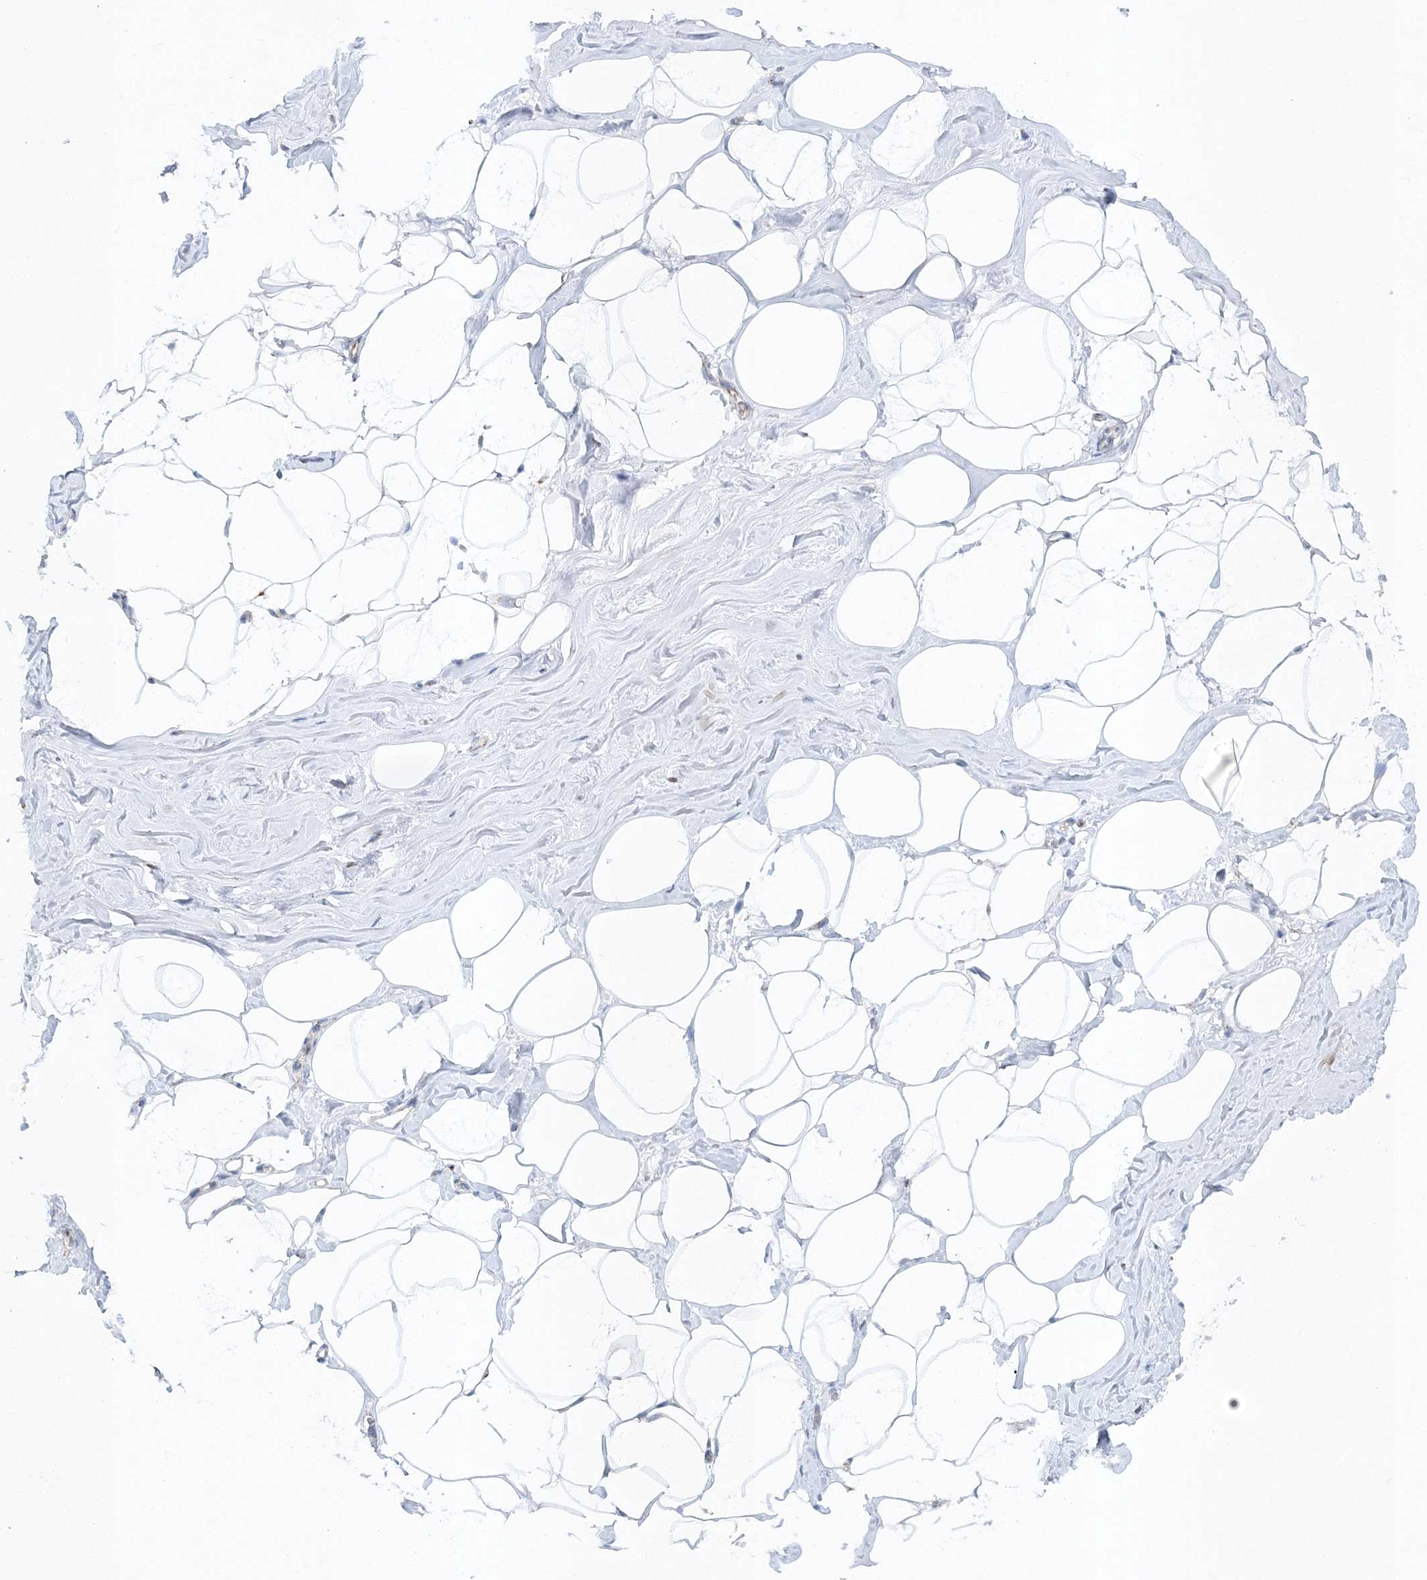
{"staining": {"intensity": "negative", "quantity": "none", "location": "none"}, "tissue": "adipose tissue", "cell_type": "Adipocytes", "image_type": "normal", "snomed": [{"axis": "morphology", "description": "Normal tissue, NOS"}, {"axis": "morphology", "description": "Fibrosis, NOS"}, {"axis": "topography", "description": "Breast"}, {"axis": "topography", "description": "Adipose tissue"}], "caption": "DAB (3,3'-diaminobenzidine) immunohistochemical staining of unremarkable human adipose tissue demonstrates no significant staining in adipocytes. The staining was performed using DAB (3,3'-diaminobenzidine) to visualize the protein expression in brown, while the nuclei were stained in blue with hematoxylin (Magnification: 20x).", "gene": "SEC23IP", "patient": {"sex": "female", "age": 39}}